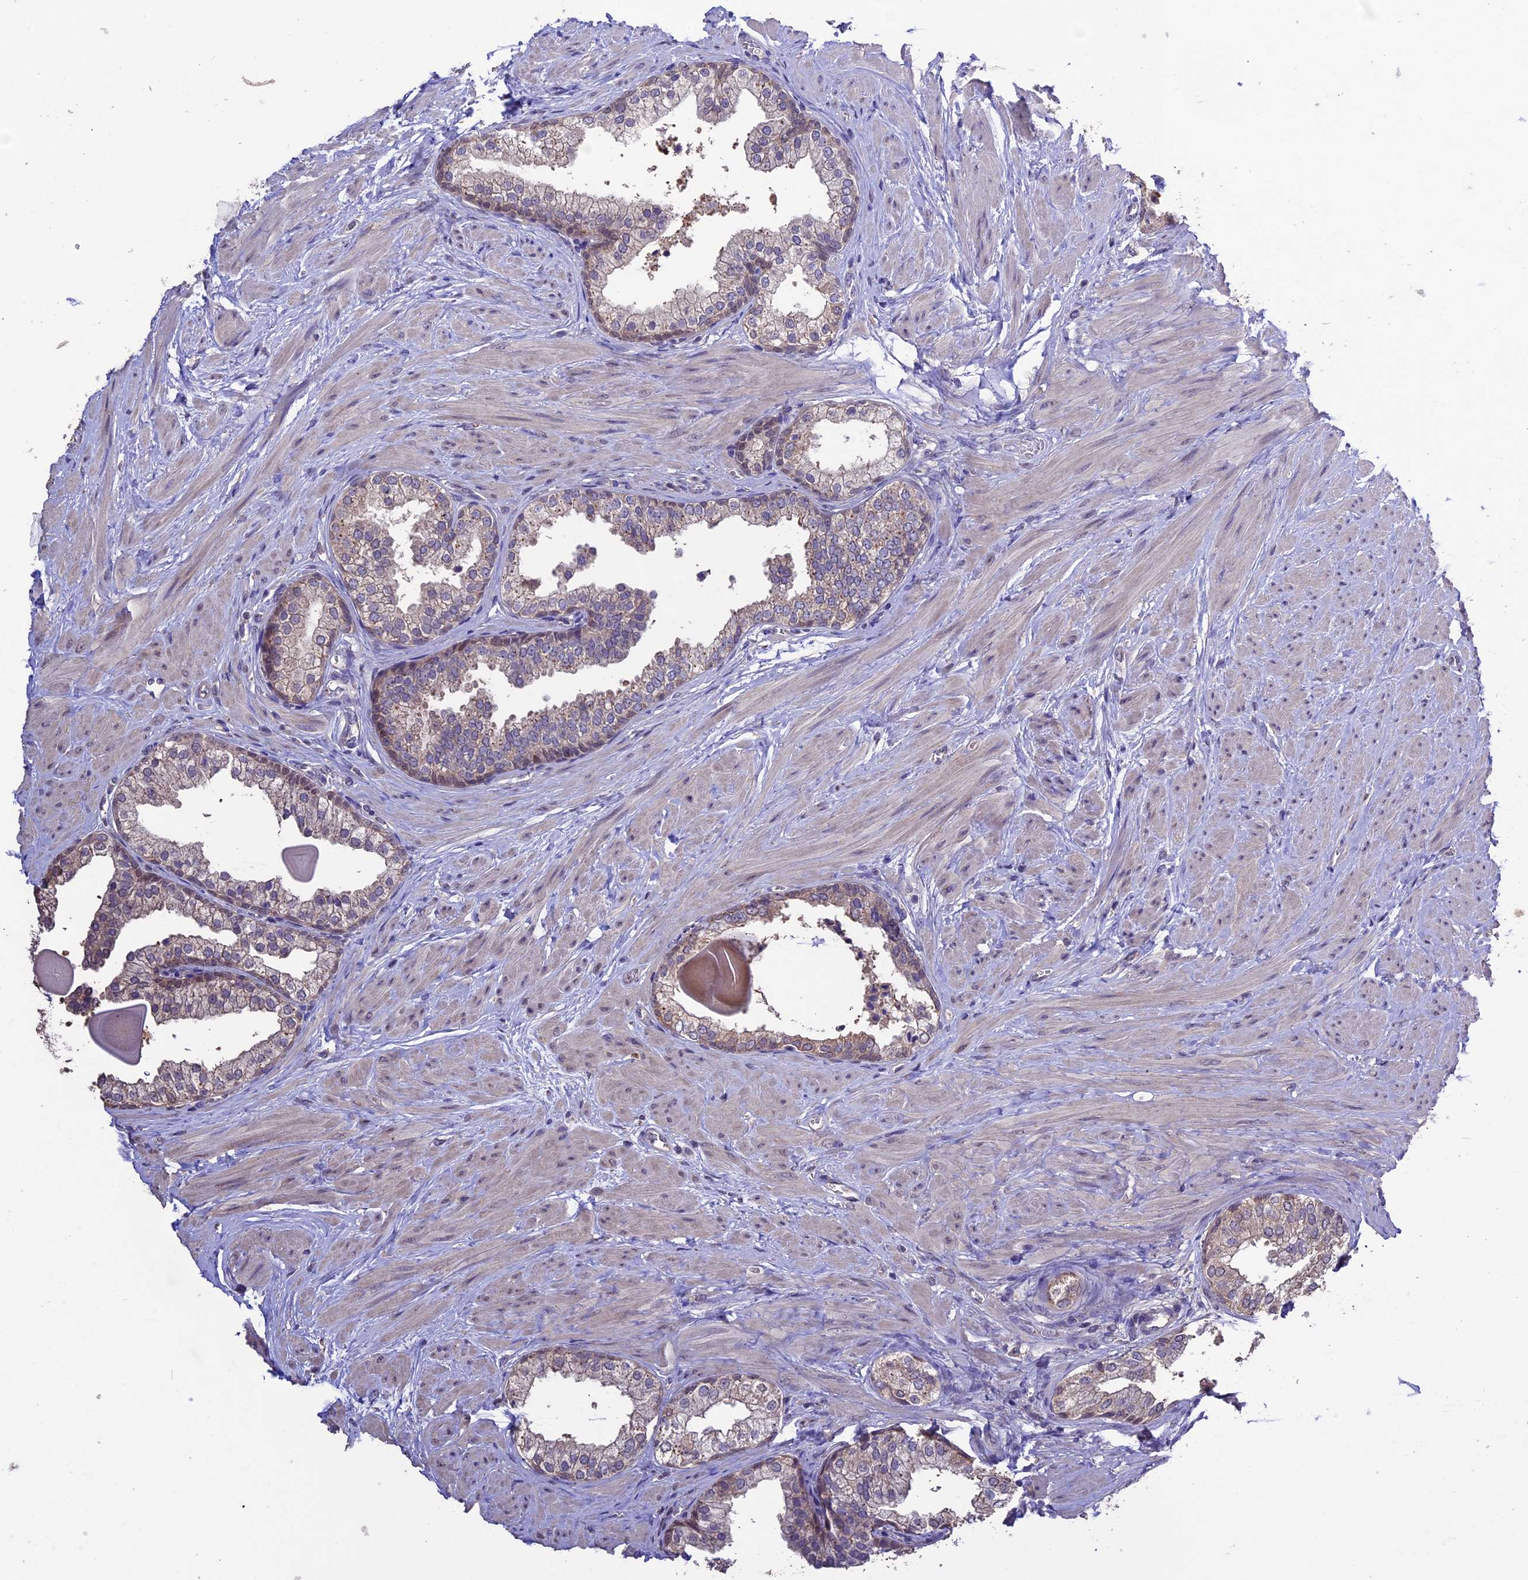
{"staining": {"intensity": "weak", "quantity": "25%-75%", "location": "cytoplasmic/membranous"}, "tissue": "prostate", "cell_type": "Glandular cells", "image_type": "normal", "snomed": [{"axis": "morphology", "description": "Normal tissue, NOS"}, {"axis": "topography", "description": "Prostate"}], "caption": "Immunohistochemistry of benign prostate shows low levels of weak cytoplasmic/membranous positivity in approximately 25%-75% of glandular cells.", "gene": "DIS3L", "patient": {"sex": "male", "age": 48}}